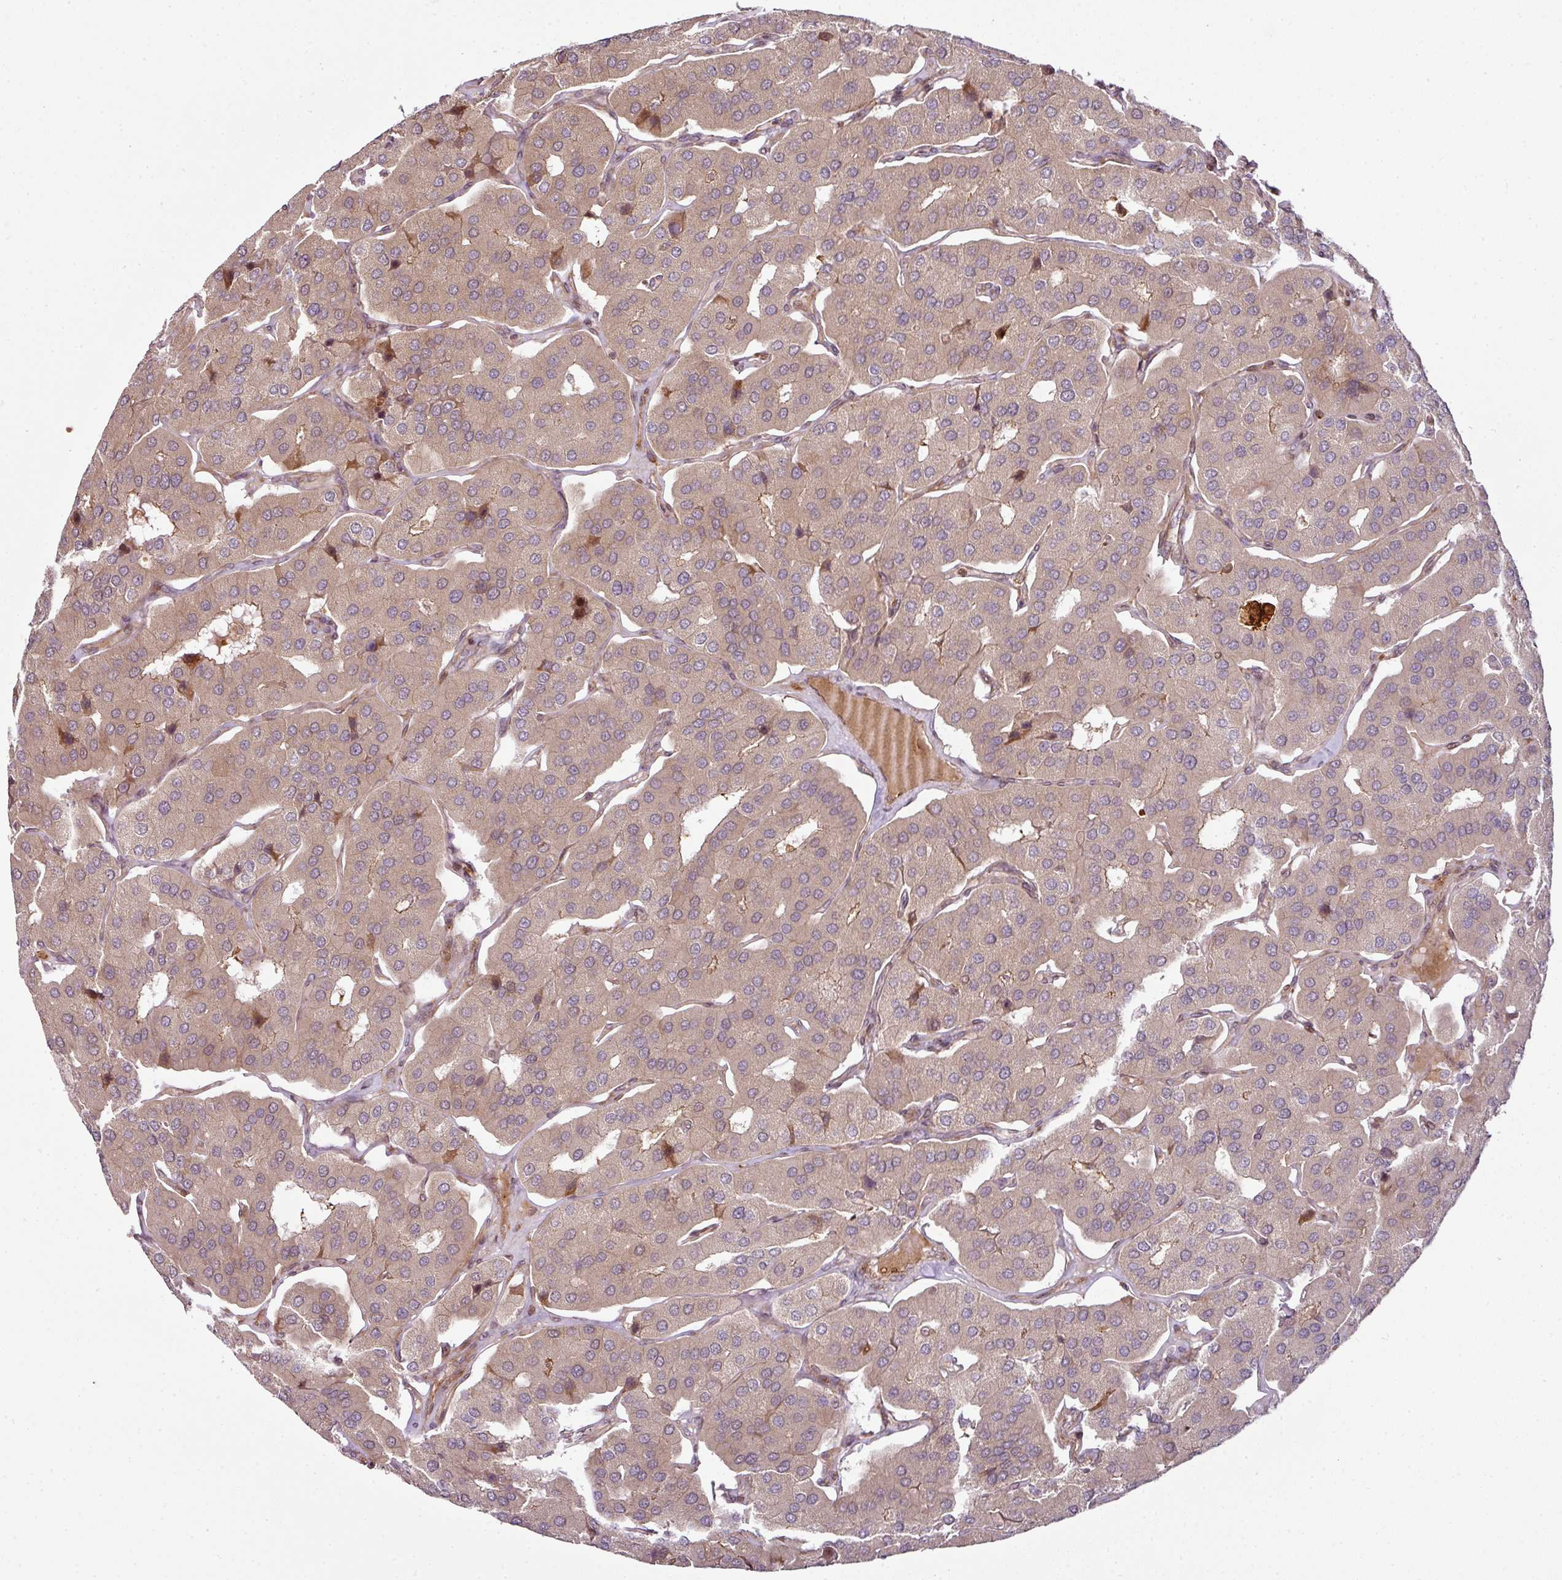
{"staining": {"intensity": "weak", "quantity": "<25%", "location": "cytoplasmic/membranous"}, "tissue": "parathyroid gland", "cell_type": "Glandular cells", "image_type": "normal", "snomed": [{"axis": "morphology", "description": "Normal tissue, NOS"}, {"axis": "morphology", "description": "Adenoma, NOS"}, {"axis": "topography", "description": "Parathyroid gland"}], "caption": "A high-resolution image shows immunohistochemistry (IHC) staining of benign parathyroid gland, which displays no significant staining in glandular cells. Nuclei are stained in blue.", "gene": "ATAT1", "patient": {"sex": "female", "age": 86}}